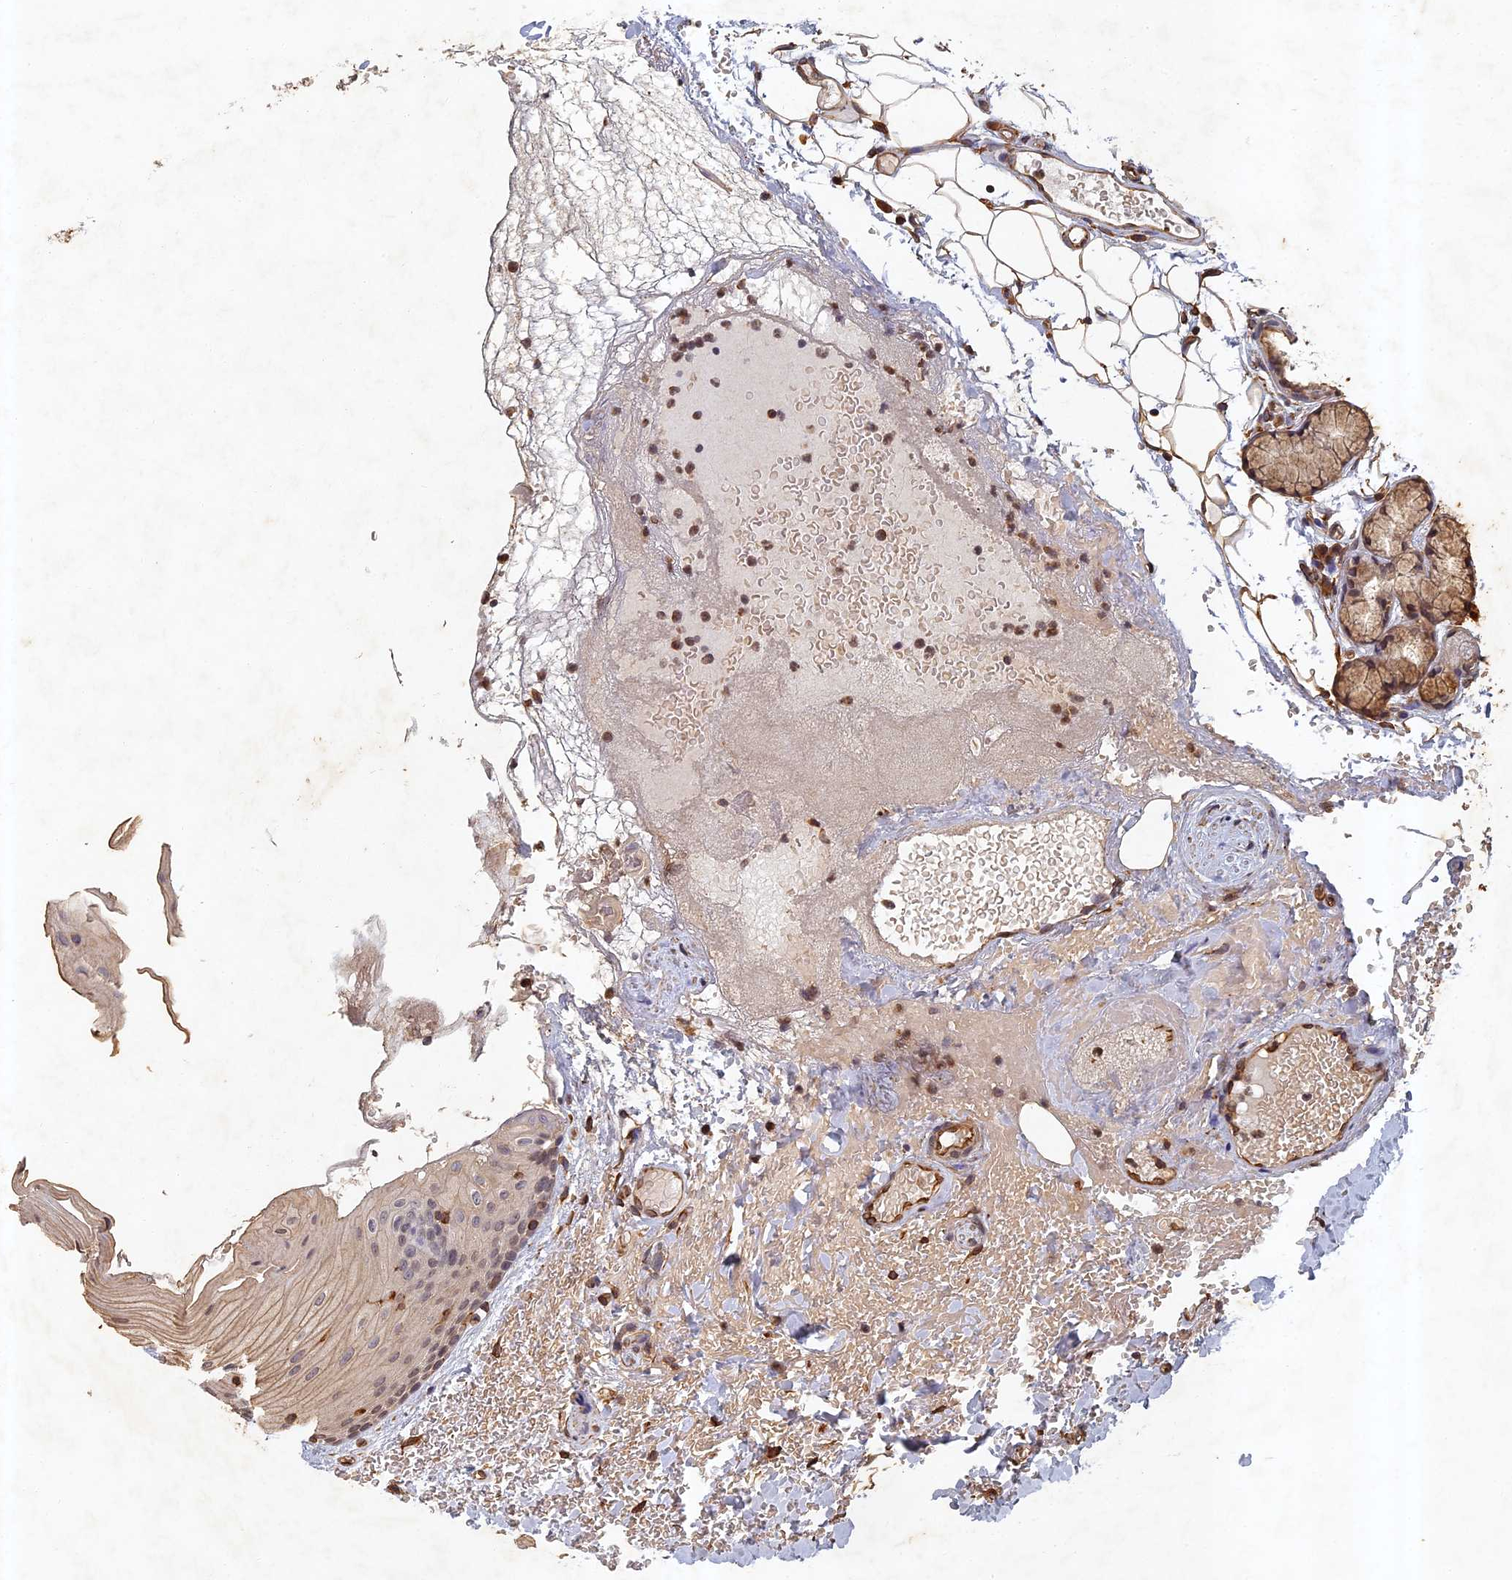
{"staining": {"intensity": "weak", "quantity": "<25%", "location": "cytoplasmic/membranous,nuclear"}, "tissue": "oral mucosa", "cell_type": "Squamous epithelial cells", "image_type": "normal", "snomed": [{"axis": "morphology", "description": "Normal tissue, NOS"}, {"axis": "topography", "description": "Oral tissue"}], "caption": "DAB (3,3'-diaminobenzidine) immunohistochemical staining of benign human oral mucosa displays no significant positivity in squamous epithelial cells.", "gene": "ABCB10", "patient": {"sex": "female", "age": 70}}